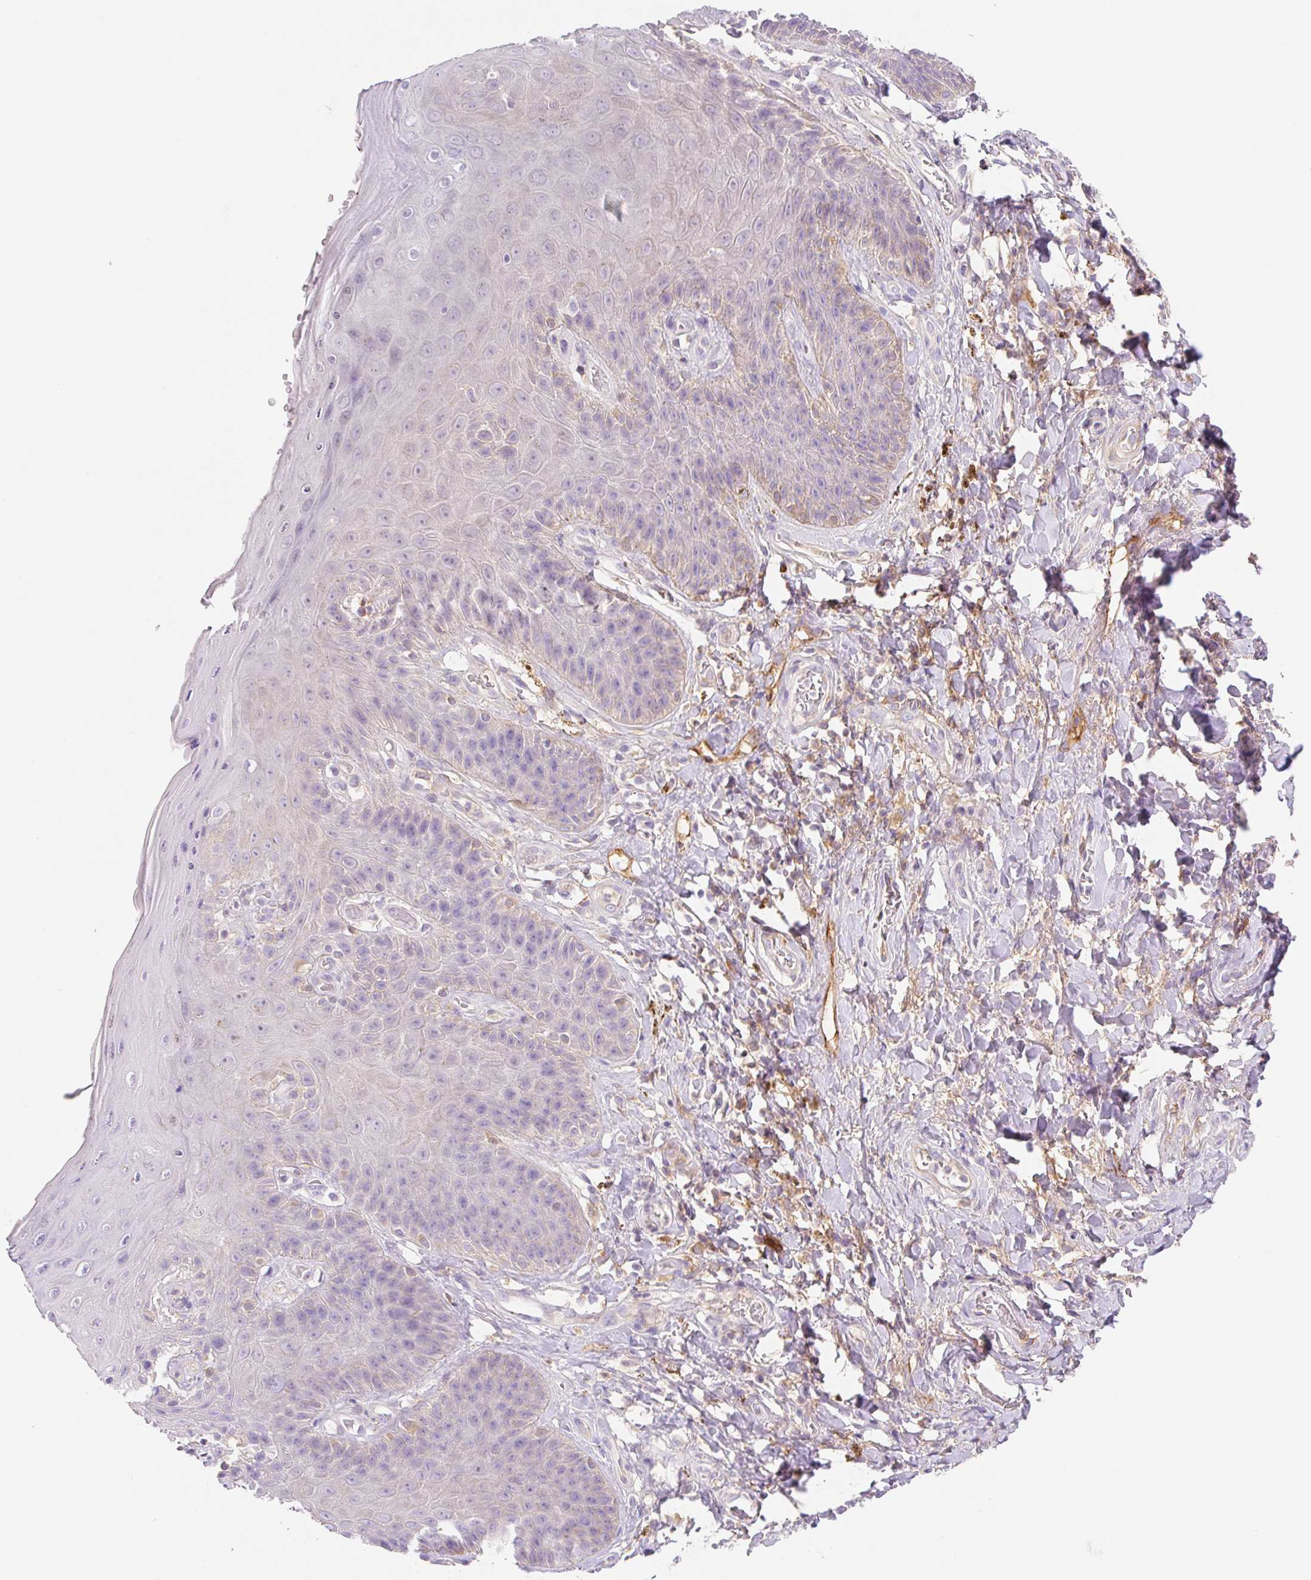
{"staining": {"intensity": "negative", "quantity": "none", "location": "none"}, "tissue": "skin", "cell_type": "Epidermal cells", "image_type": "normal", "snomed": [{"axis": "morphology", "description": "Normal tissue, NOS"}, {"axis": "topography", "description": "Anal"}, {"axis": "topography", "description": "Peripheral nerve tissue"}], "caption": "This is a image of immunohistochemistry staining of normal skin, which shows no positivity in epidermal cells.", "gene": "LYVE1", "patient": {"sex": "male", "age": 53}}